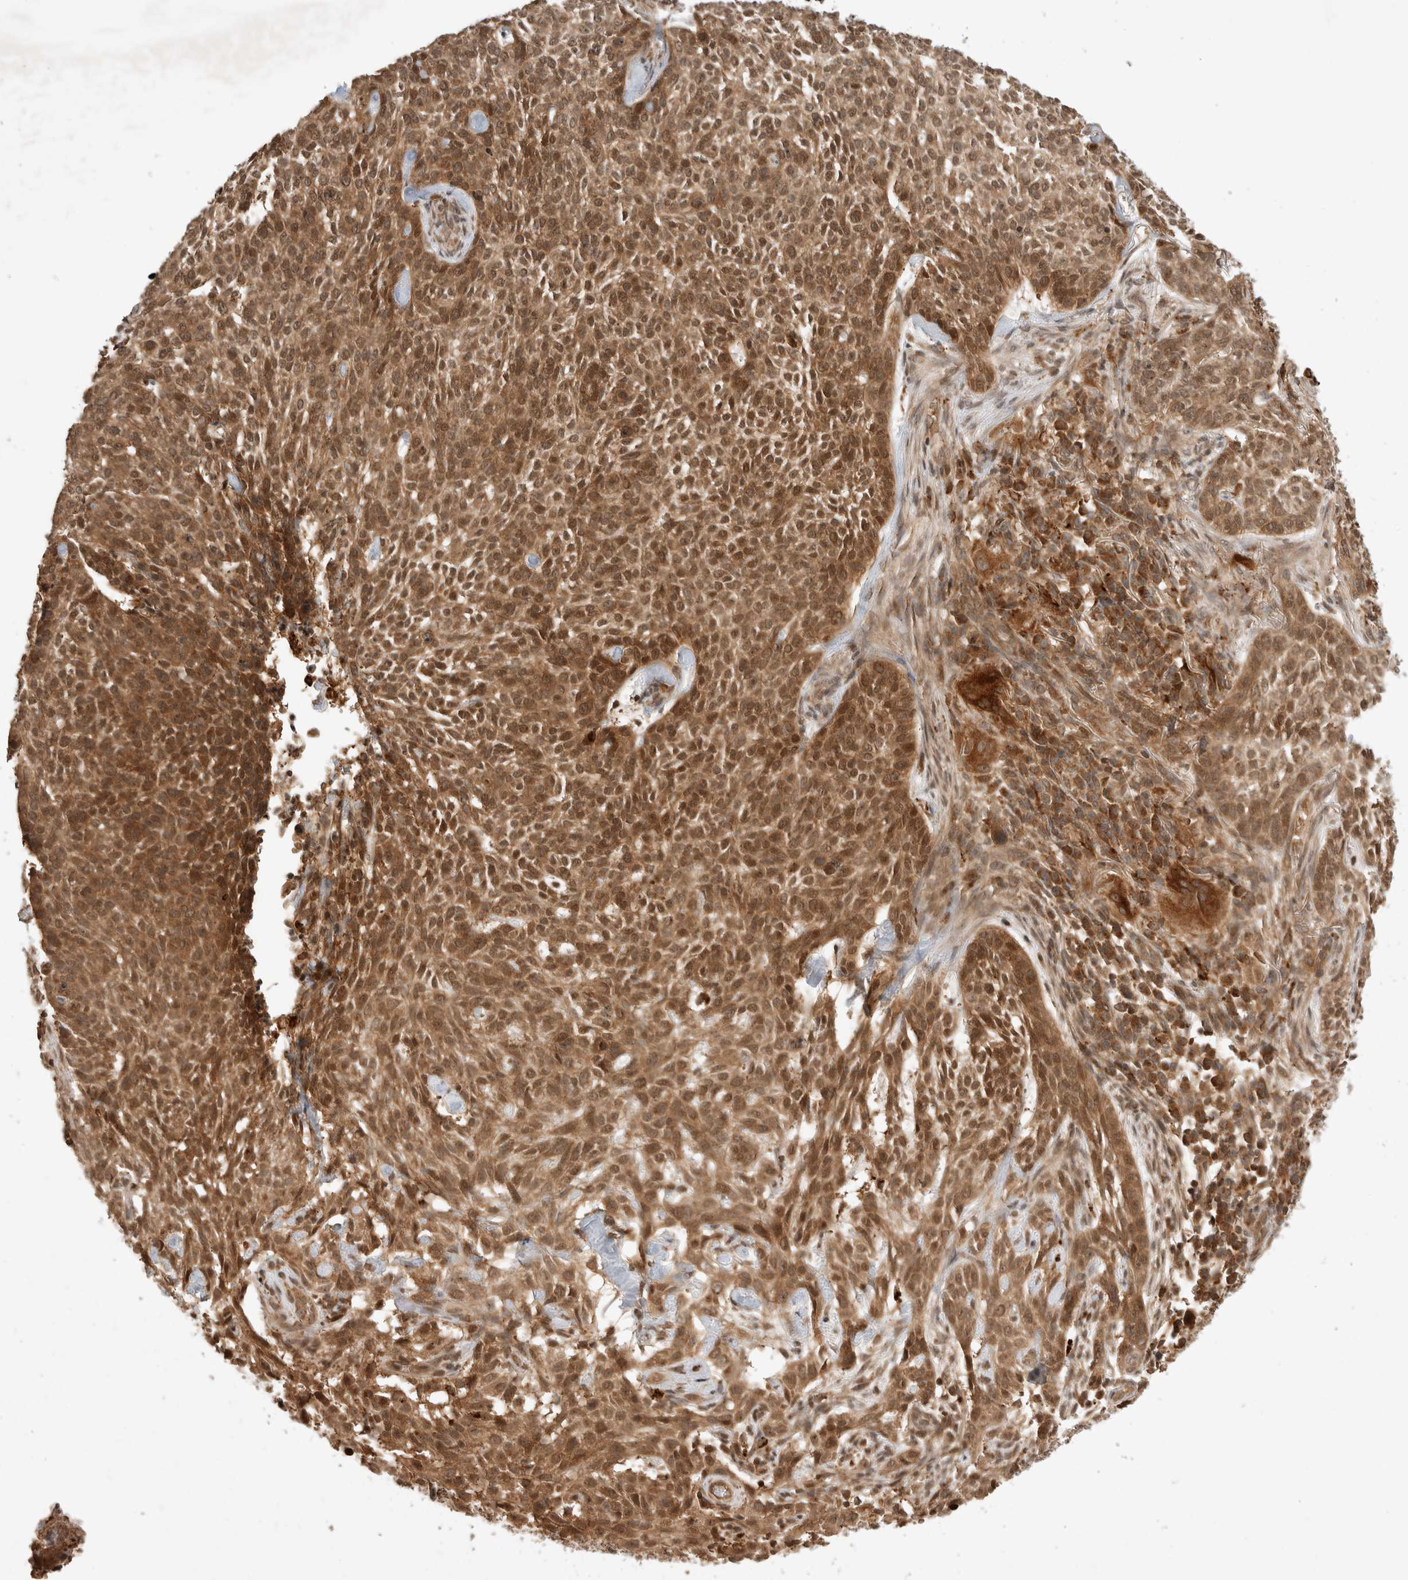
{"staining": {"intensity": "strong", "quantity": ">75%", "location": "cytoplasmic/membranous"}, "tissue": "skin cancer", "cell_type": "Tumor cells", "image_type": "cancer", "snomed": [{"axis": "morphology", "description": "Basal cell carcinoma"}, {"axis": "topography", "description": "Skin"}], "caption": "Immunohistochemical staining of human skin basal cell carcinoma shows strong cytoplasmic/membranous protein staining in approximately >75% of tumor cells.", "gene": "FAM221A", "patient": {"sex": "female", "age": 64}}